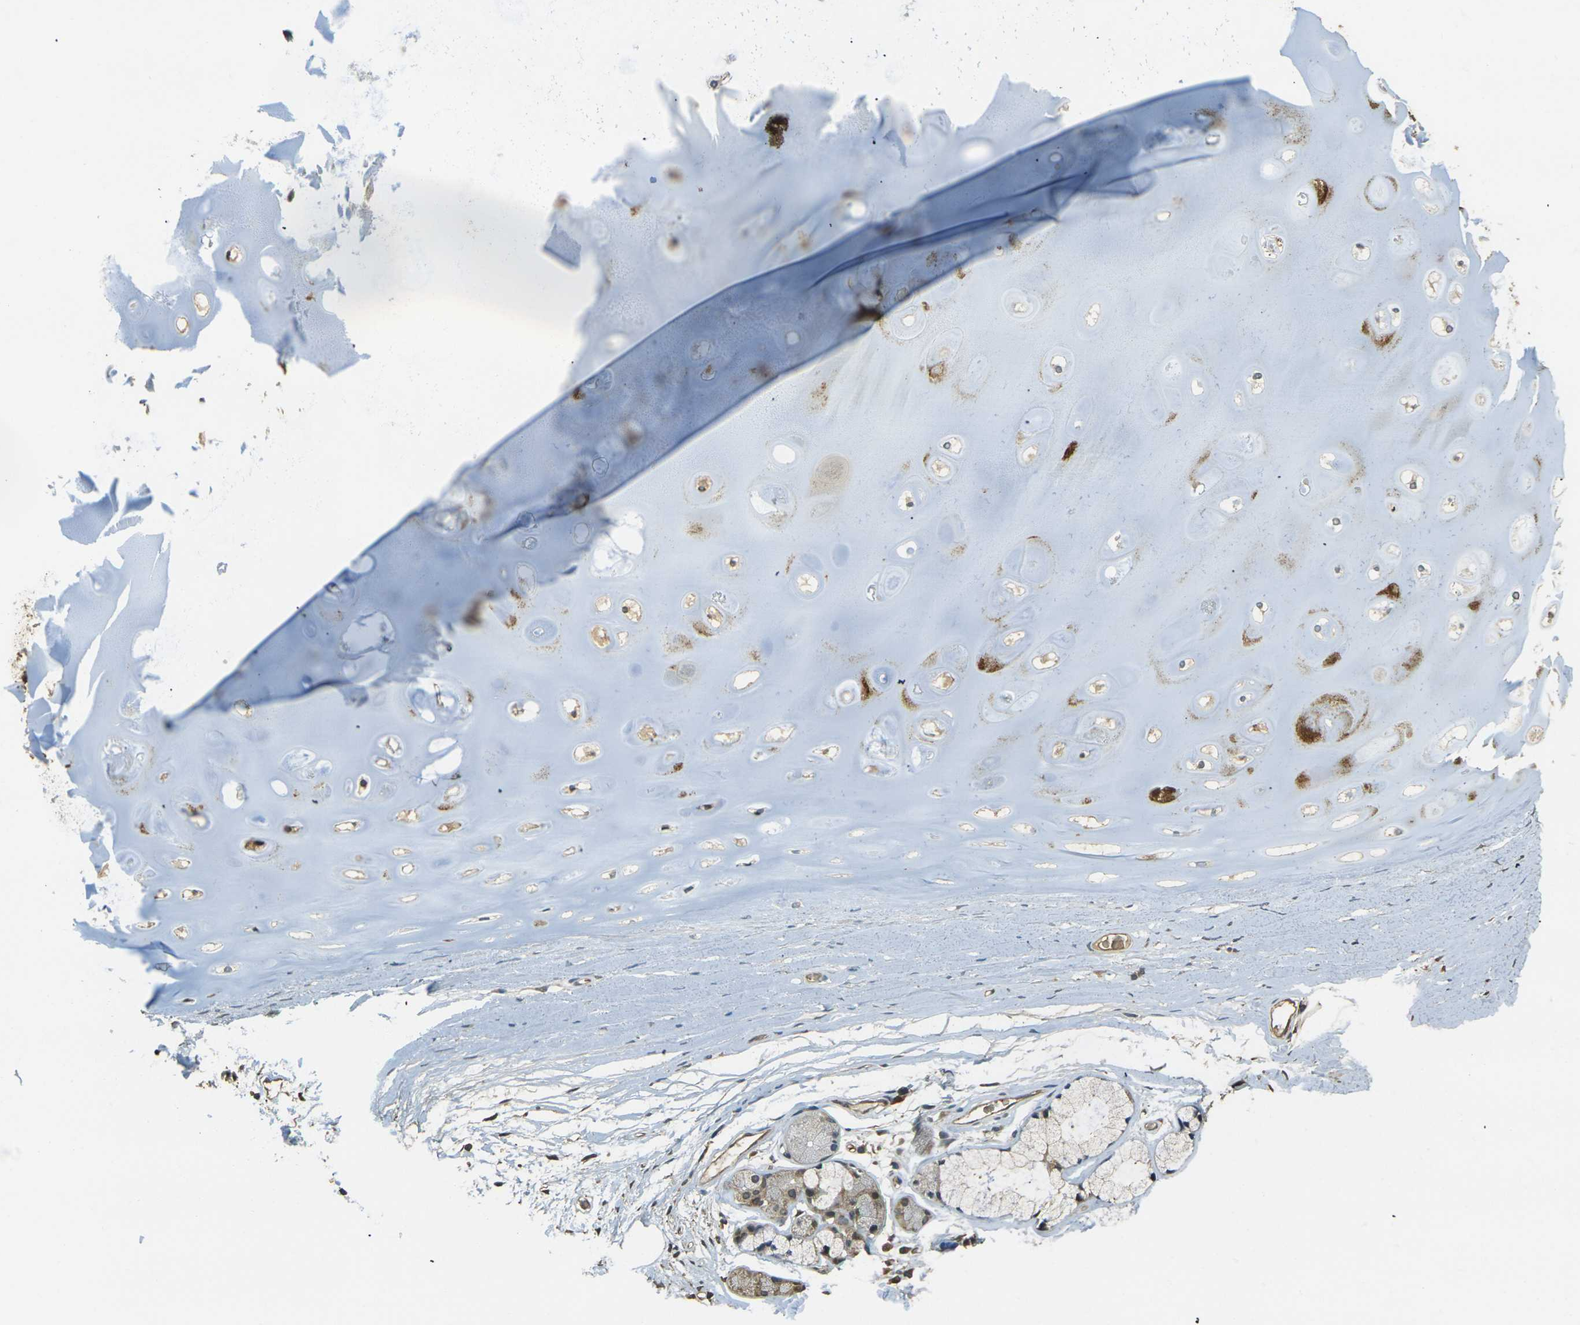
{"staining": {"intensity": "strong", "quantity": ">75%", "location": "cytoplasmic/membranous"}, "tissue": "adipose tissue", "cell_type": "Adipocytes", "image_type": "normal", "snomed": [{"axis": "morphology", "description": "Normal tissue, NOS"}, {"axis": "topography", "description": "Cartilage tissue"}, {"axis": "topography", "description": "Bronchus"}], "caption": "Immunohistochemical staining of normal human adipose tissue reveals strong cytoplasmic/membranous protein positivity in about >75% of adipocytes. (DAB (3,3'-diaminobenzidine) IHC with brightfield microscopy, high magnification).", "gene": "TOR1A", "patient": {"sex": "female", "age": 73}}